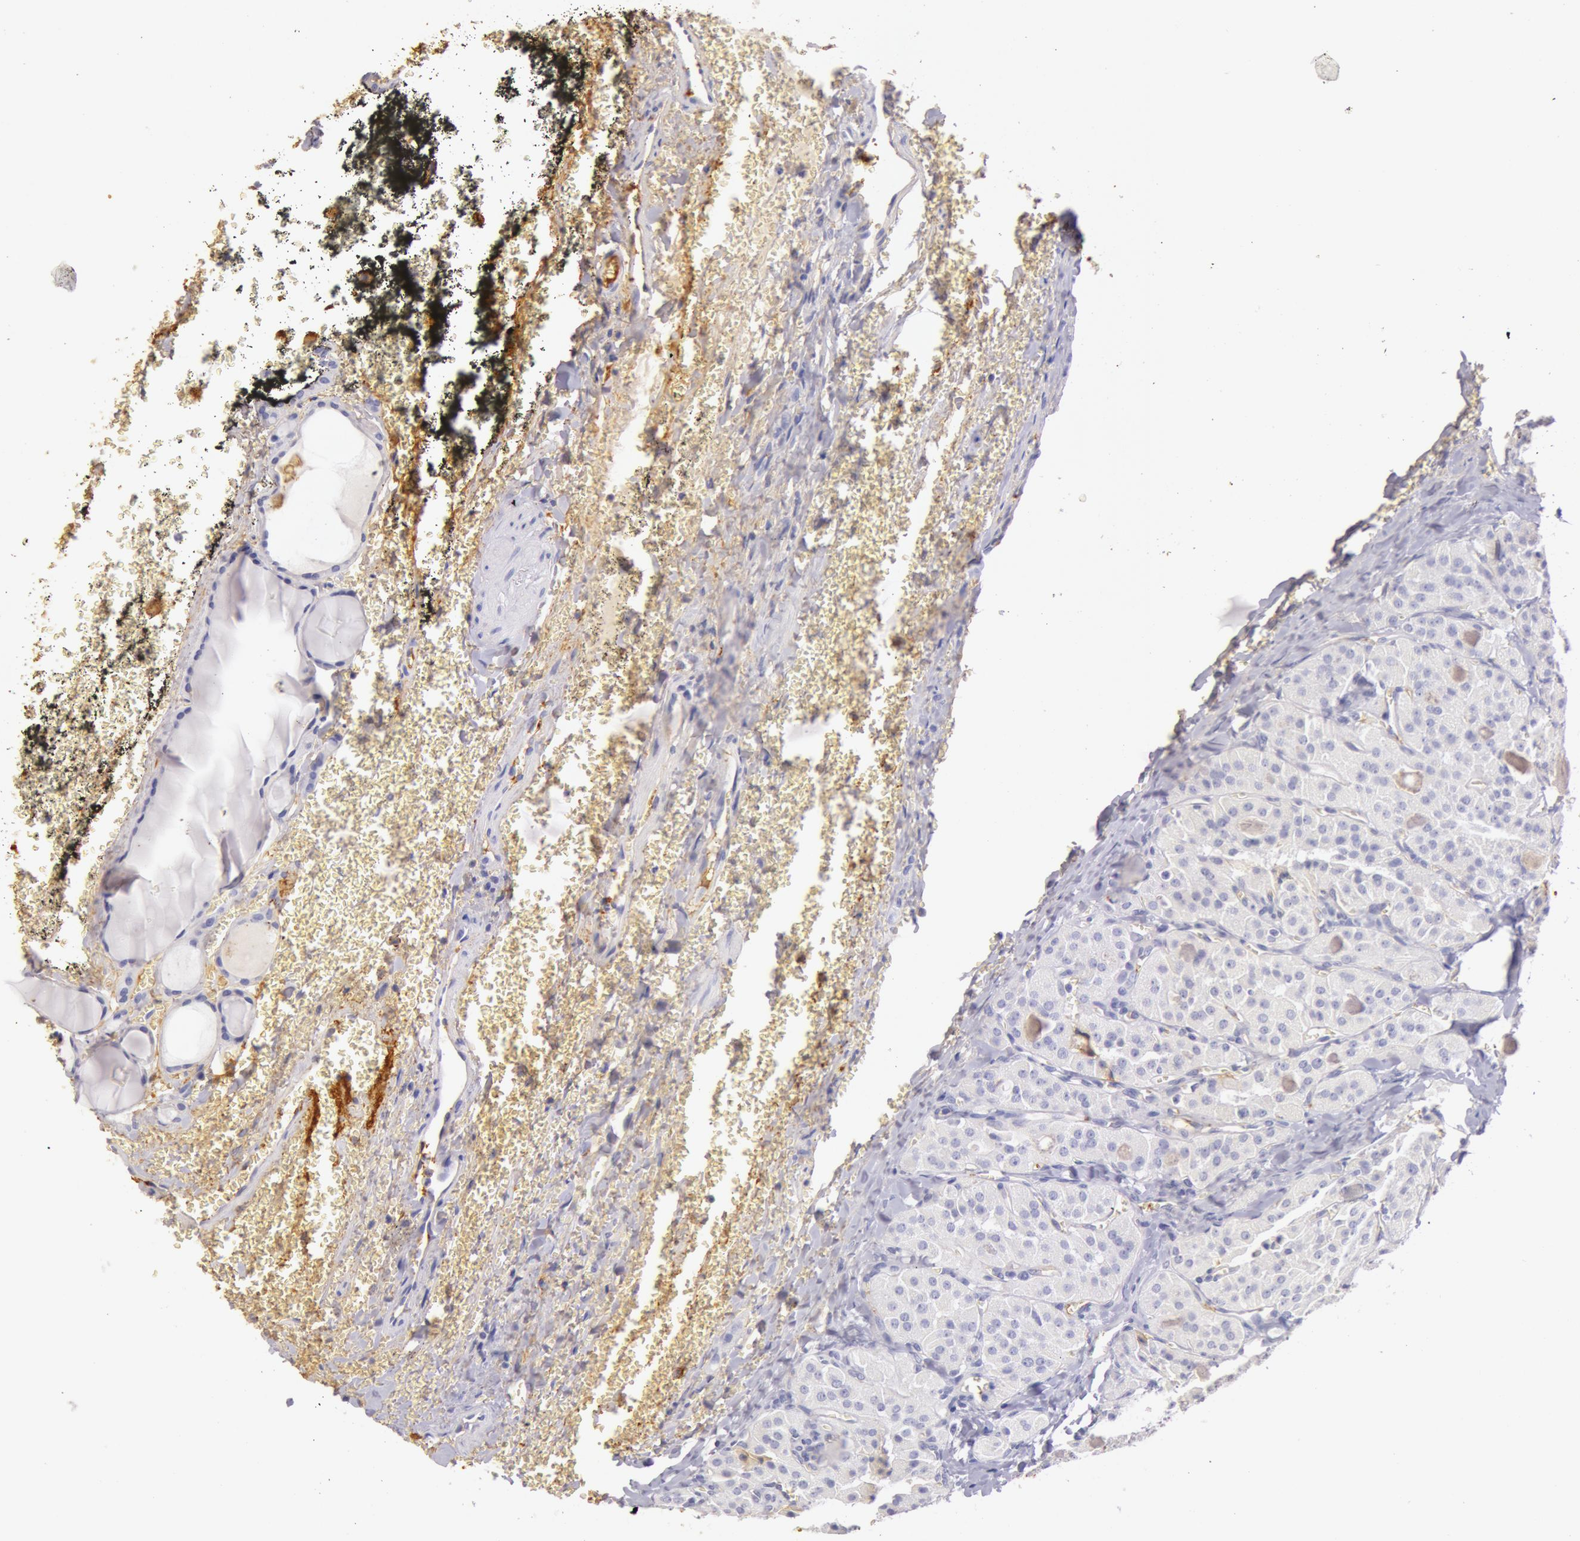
{"staining": {"intensity": "negative", "quantity": "none", "location": "none"}, "tissue": "thyroid cancer", "cell_type": "Tumor cells", "image_type": "cancer", "snomed": [{"axis": "morphology", "description": "Carcinoma, NOS"}, {"axis": "topography", "description": "Thyroid gland"}], "caption": "The image reveals no significant staining in tumor cells of thyroid cancer.", "gene": "C4BPA", "patient": {"sex": "male", "age": 76}}